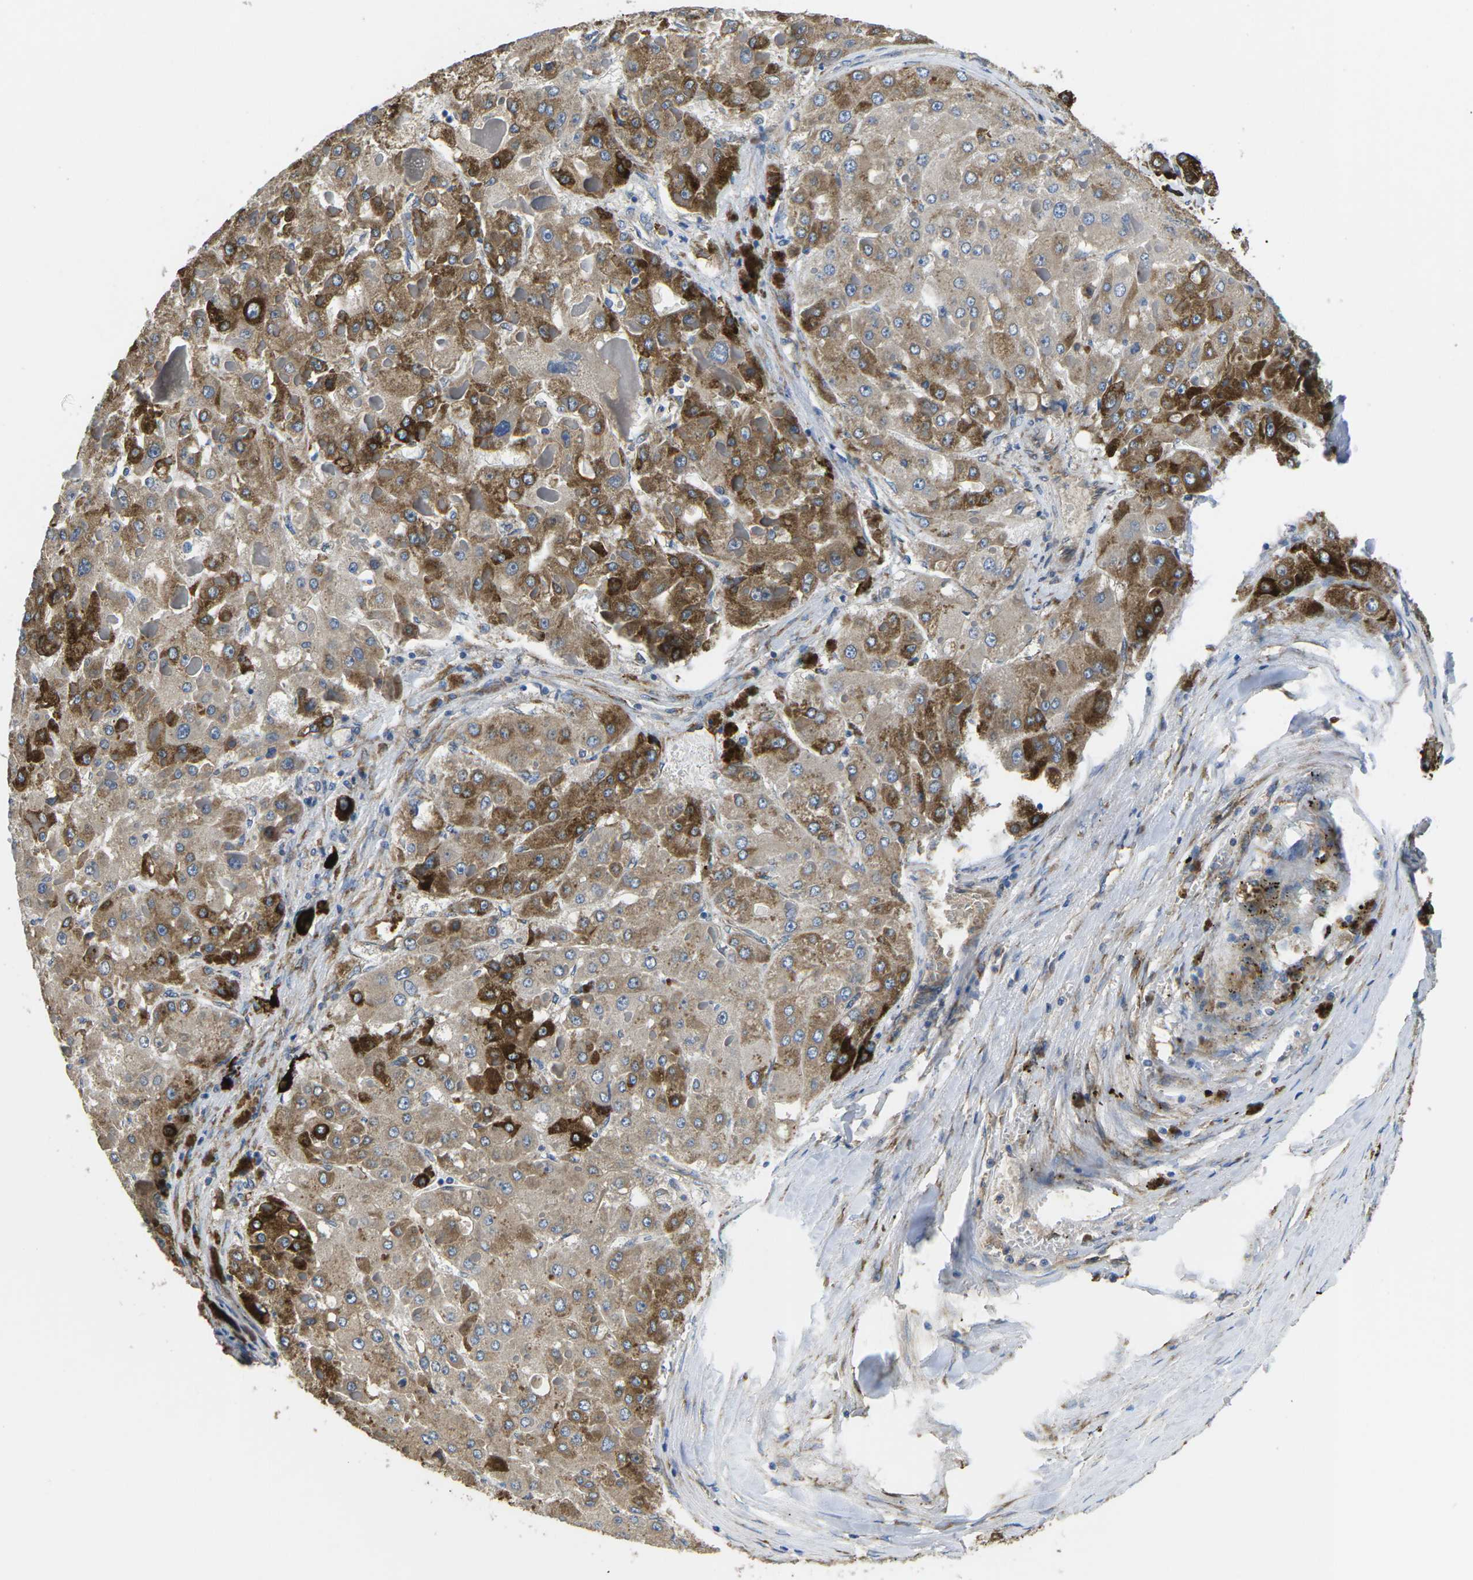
{"staining": {"intensity": "moderate", "quantity": ">75%", "location": "cytoplasmic/membranous"}, "tissue": "liver cancer", "cell_type": "Tumor cells", "image_type": "cancer", "snomed": [{"axis": "morphology", "description": "Carcinoma, Hepatocellular, NOS"}, {"axis": "topography", "description": "Liver"}], "caption": "Tumor cells show medium levels of moderate cytoplasmic/membranous expression in about >75% of cells in human liver cancer.", "gene": "PDZD8", "patient": {"sex": "female", "age": 73}}